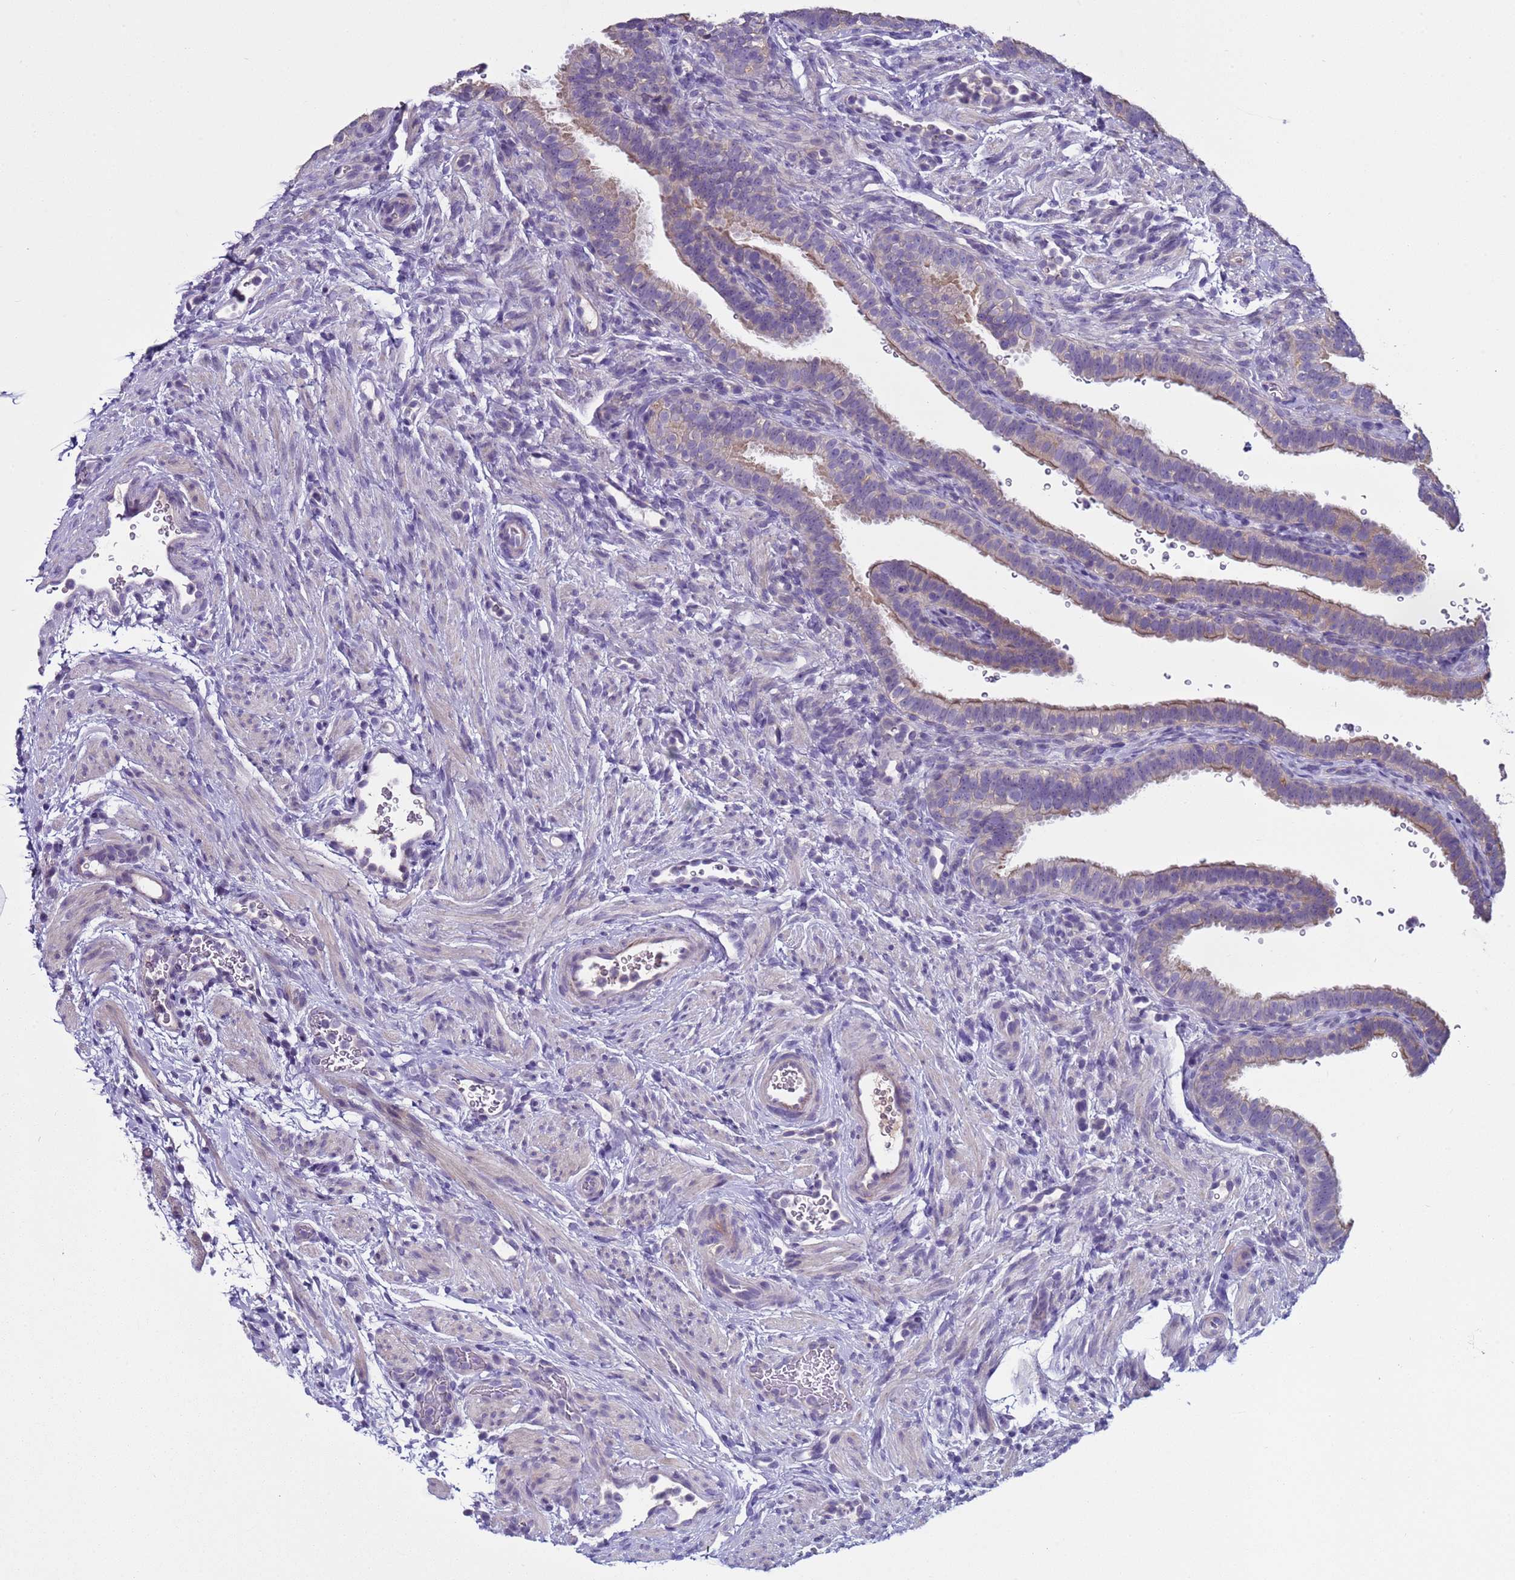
{"staining": {"intensity": "weak", "quantity": "25%-75%", "location": "cytoplasmic/membranous"}, "tissue": "fallopian tube", "cell_type": "Glandular cells", "image_type": "normal", "snomed": [{"axis": "morphology", "description": "Normal tissue, NOS"}, {"axis": "topography", "description": "Fallopian tube"}], "caption": "Fallopian tube stained for a protein displays weak cytoplasmic/membranous positivity in glandular cells. (brown staining indicates protein expression, while blue staining denotes nuclei).", "gene": "TRIM51G", "patient": {"sex": "female", "age": 41}}